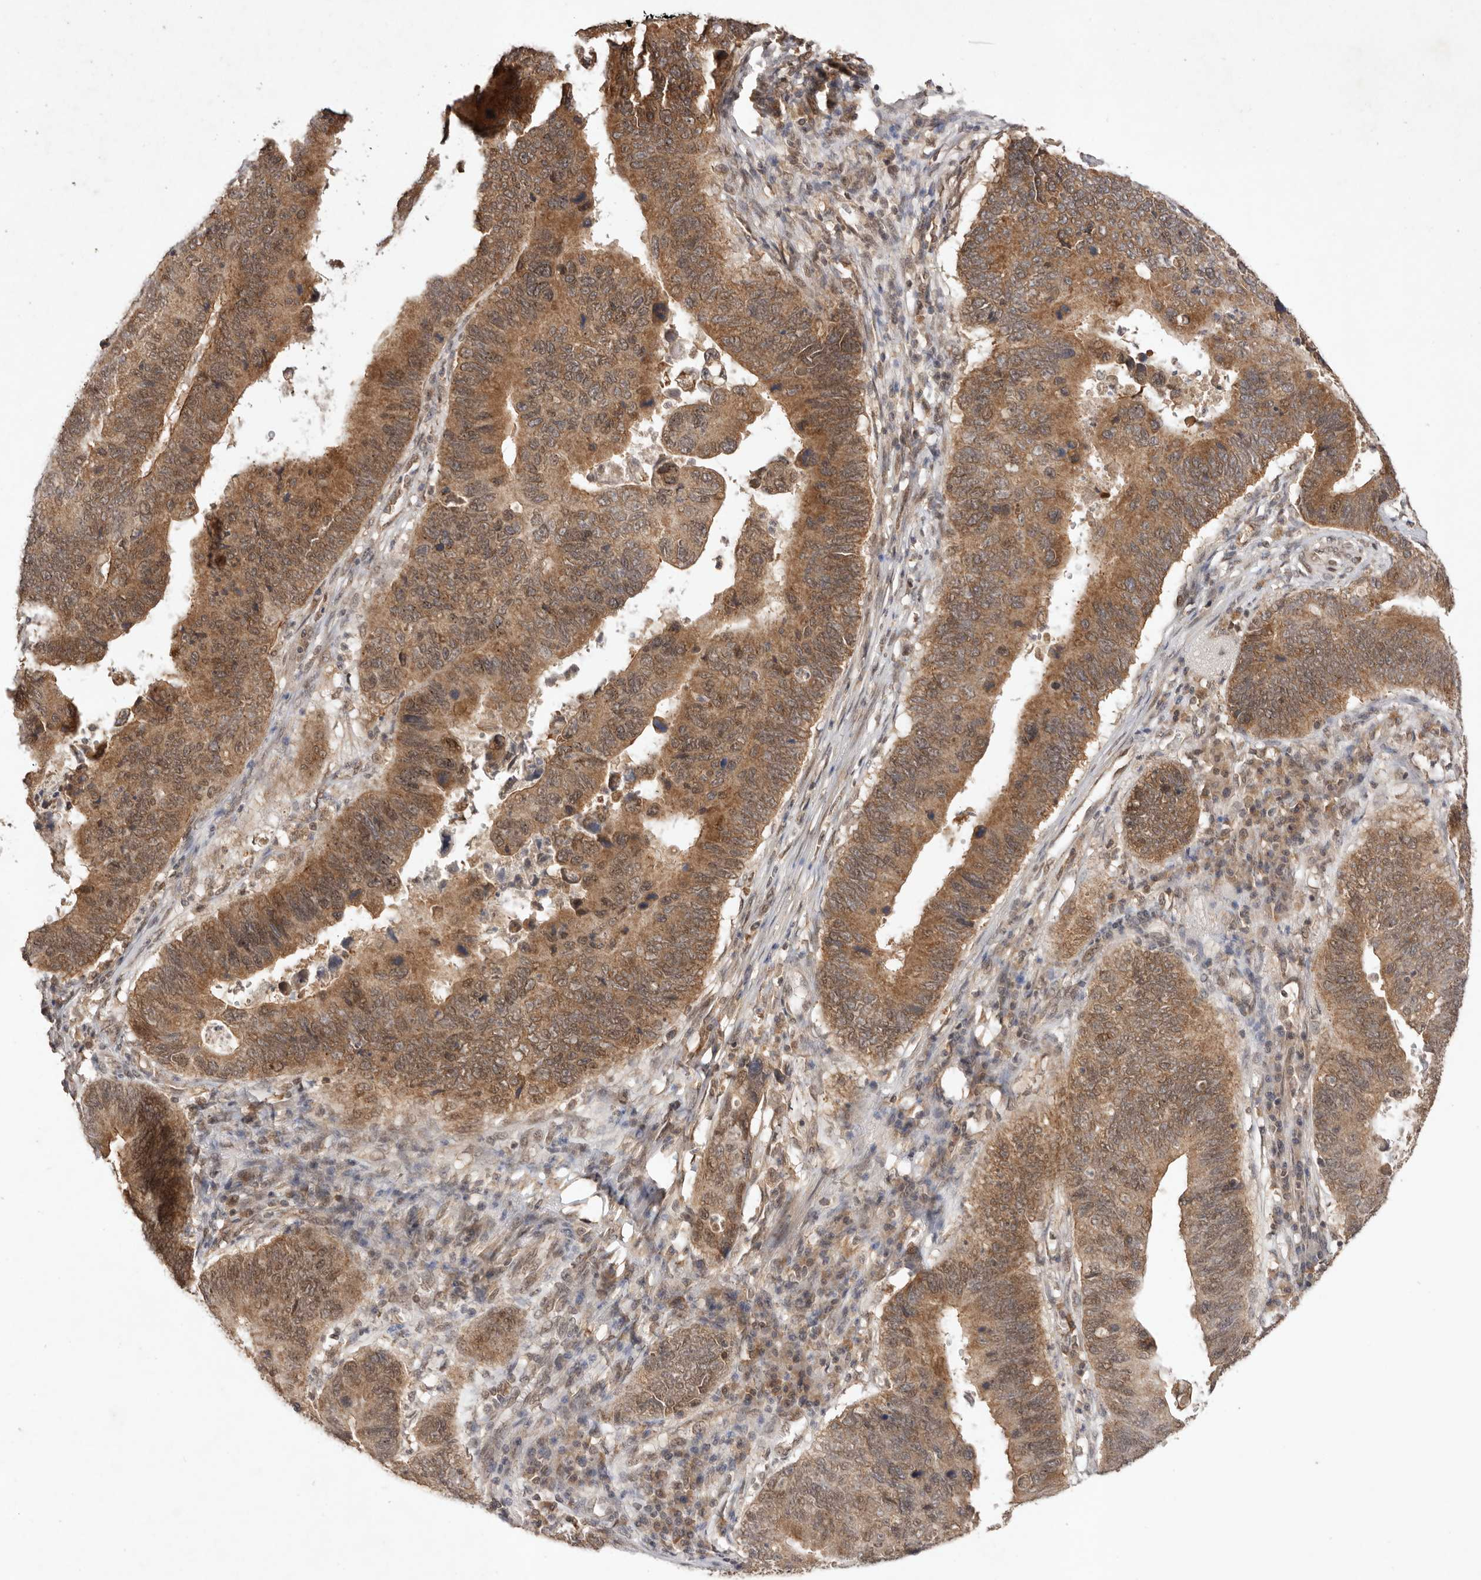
{"staining": {"intensity": "moderate", "quantity": ">75%", "location": "cytoplasmic/membranous,nuclear"}, "tissue": "stomach cancer", "cell_type": "Tumor cells", "image_type": "cancer", "snomed": [{"axis": "morphology", "description": "Adenocarcinoma, NOS"}, {"axis": "topography", "description": "Stomach"}], "caption": "Protein expression analysis of human stomach adenocarcinoma reveals moderate cytoplasmic/membranous and nuclear expression in about >75% of tumor cells. (DAB IHC with brightfield microscopy, high magnification).", "gene": "TARS2", "patient": {"sex": "male", "age": 59}}